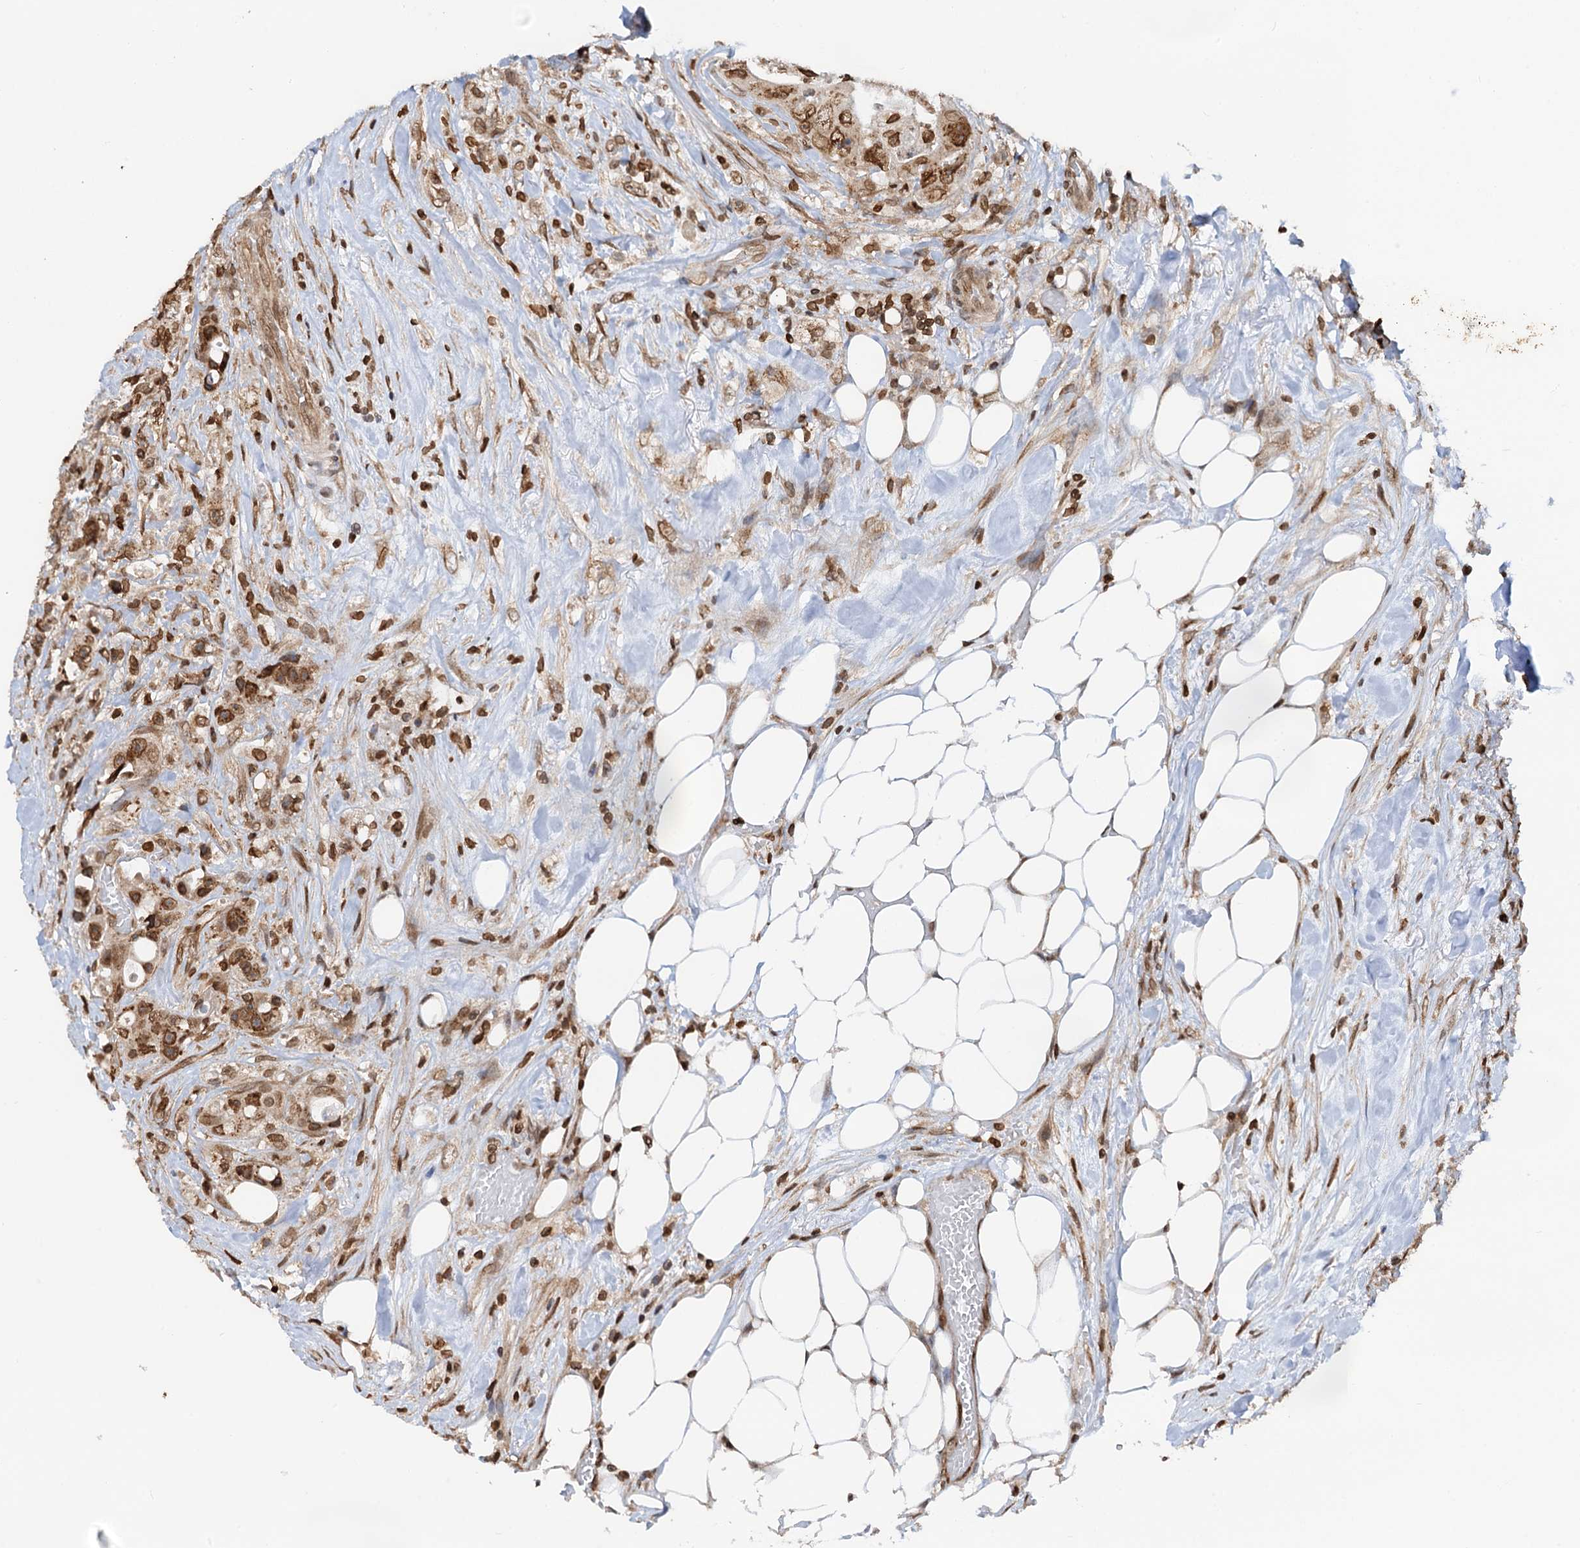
{"staining": {"intensity": "strong", "quantity": ">75%", "location": "cytoplasmic/membranous,nuclear"}, "tissue": "colorectal cancer", "cell_type": "Tumor cells", "image_type": "cancer", "snomed": [{"axis": "morphology", "description": "Adenocarcinoma, NOS"}, {"axis": "topography", "description": "Colon"}], "caption": "Immunohistochemistry staining of adenocarcinoma (colorectal), which exhibits high levels of strong cytoplasmic/membranous and nuclear expression in about >75% of tumor cells indicating strong cytoplasmic/membranous and nuclear protein positivity. The staining was performed using DAB (3,3'-diaminobenzidine) (brown) for protein detection and nuclei were counterstained in hematoxylin (blue).", "gene": "ZC3H13", "patient": {"sex": "female", "age": 46}}